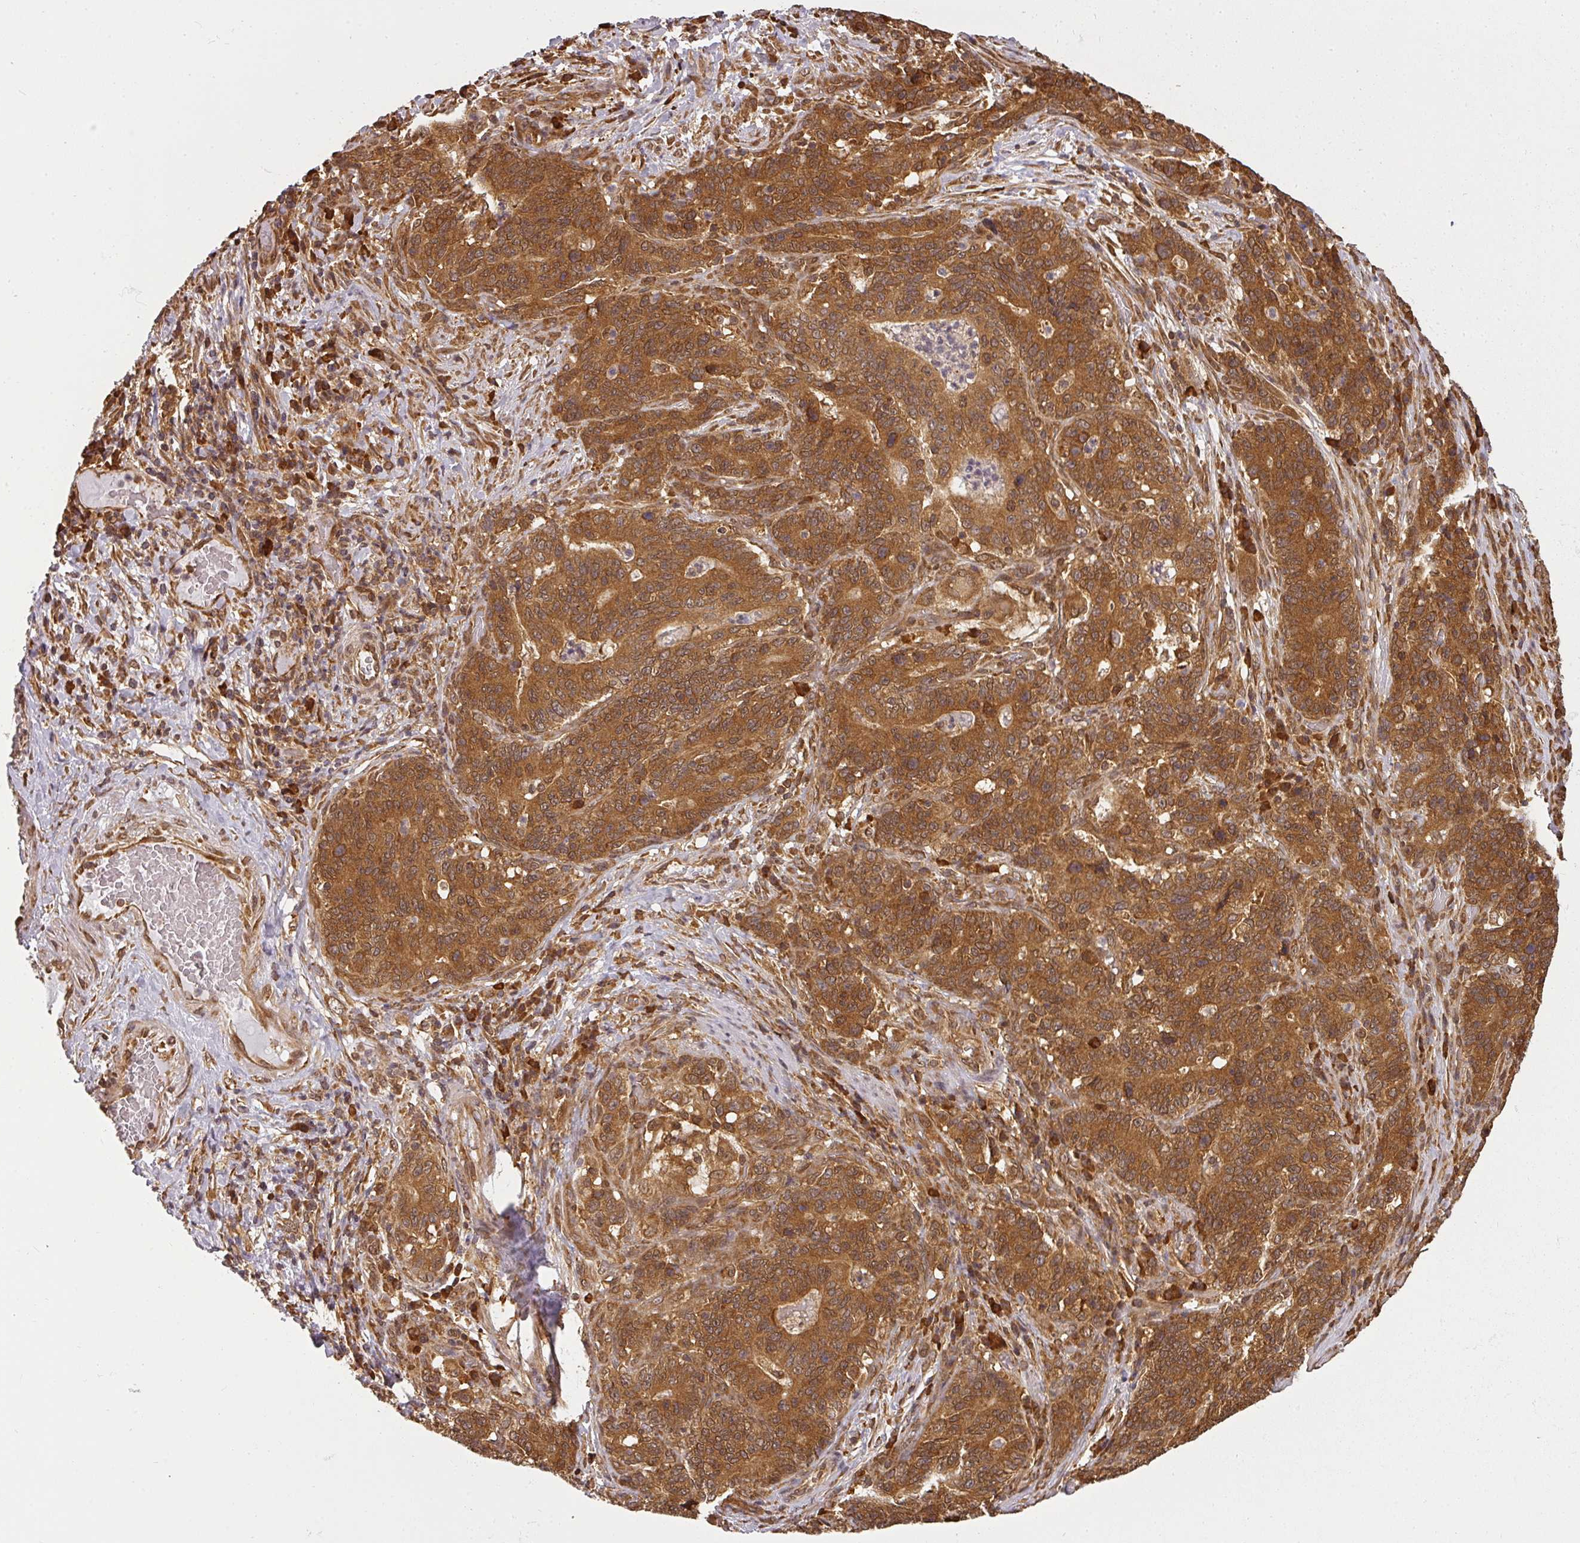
{"staining": {"intensity": "moderate", "quantity": ">75%", "location": "cytoplasmic/membranous"}, "tissue": "stomach cancer", "cell_type": "Tumor cells", "image_type": "cancer", "snomed": [{"axis": "morphology", "description": "Normal tissue, NOS"}, {"axis": "morphology", "description": "Adenocarcinoma, NOS"}, {"axis": "topography", "description": "Stomach"}], "caption": "Immunohistochemical staining of human stomach cancer displays moderate cytoplasmic/membranous protein expression in approximately >75% of tumor cells.", "gene": "PPP6R3", "patient": {"sex": "female", "age": 64}}